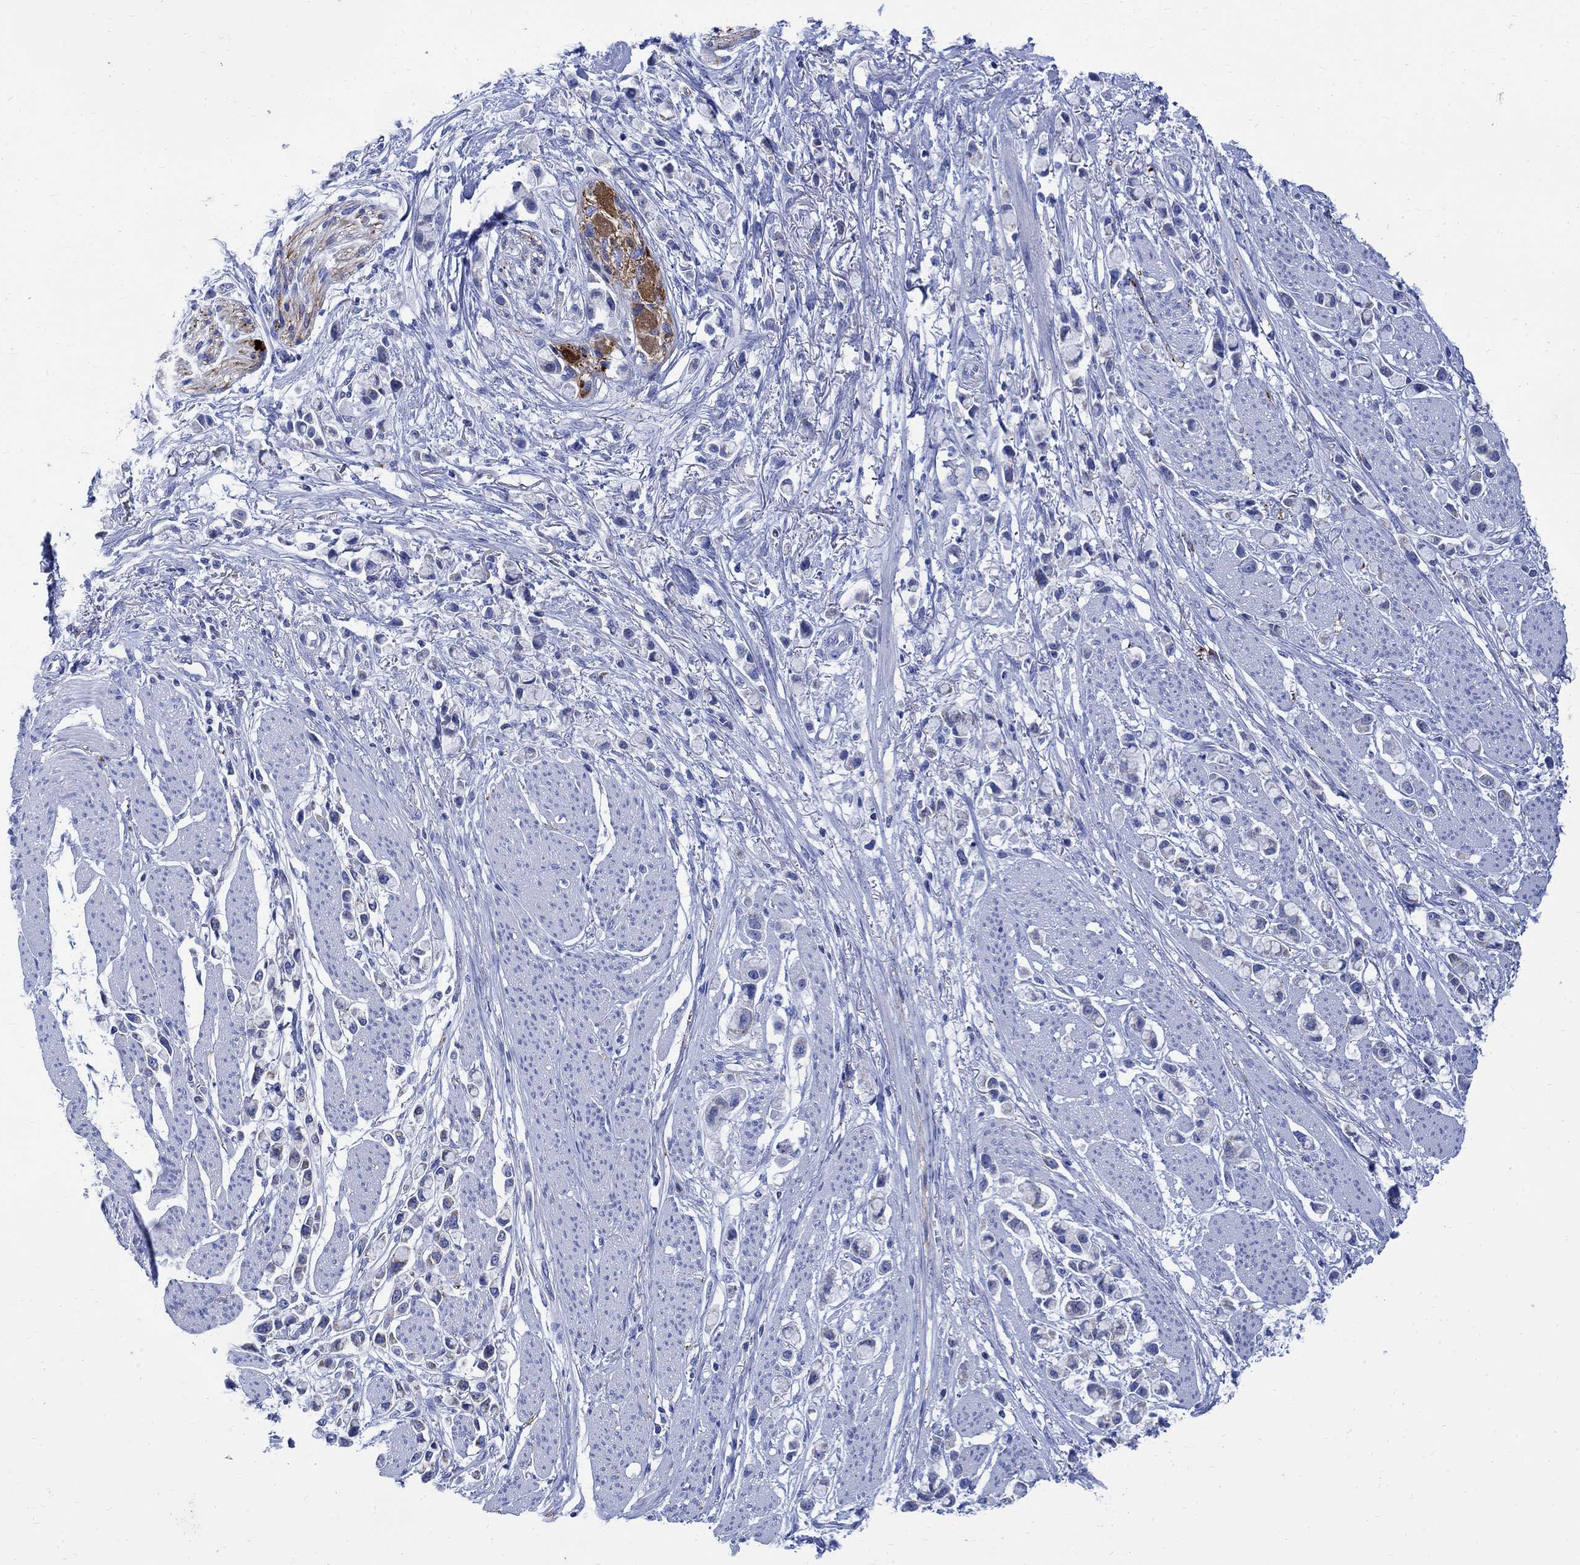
{"staining": {"intensity": "strong", "quantity": "<25%", "location": "cytoplasmic/membranous"}, "tissue": "stomach cancer", "cell_type": "Tumor cells", "image_type": "cancer", "snomed": [{"axis": "morphology", "description": "Adenocarcinoma, NOS"}, {"axis": "topography", "description": "Stomach"}], "caption": "IHC (DAB) staining of stomach cancer reveals strong cytoplasmic/membranous protein staining in about <25% of tumor cells.", "gene": "CPLX2", "patient": {"sex": "female", "age": 81}}